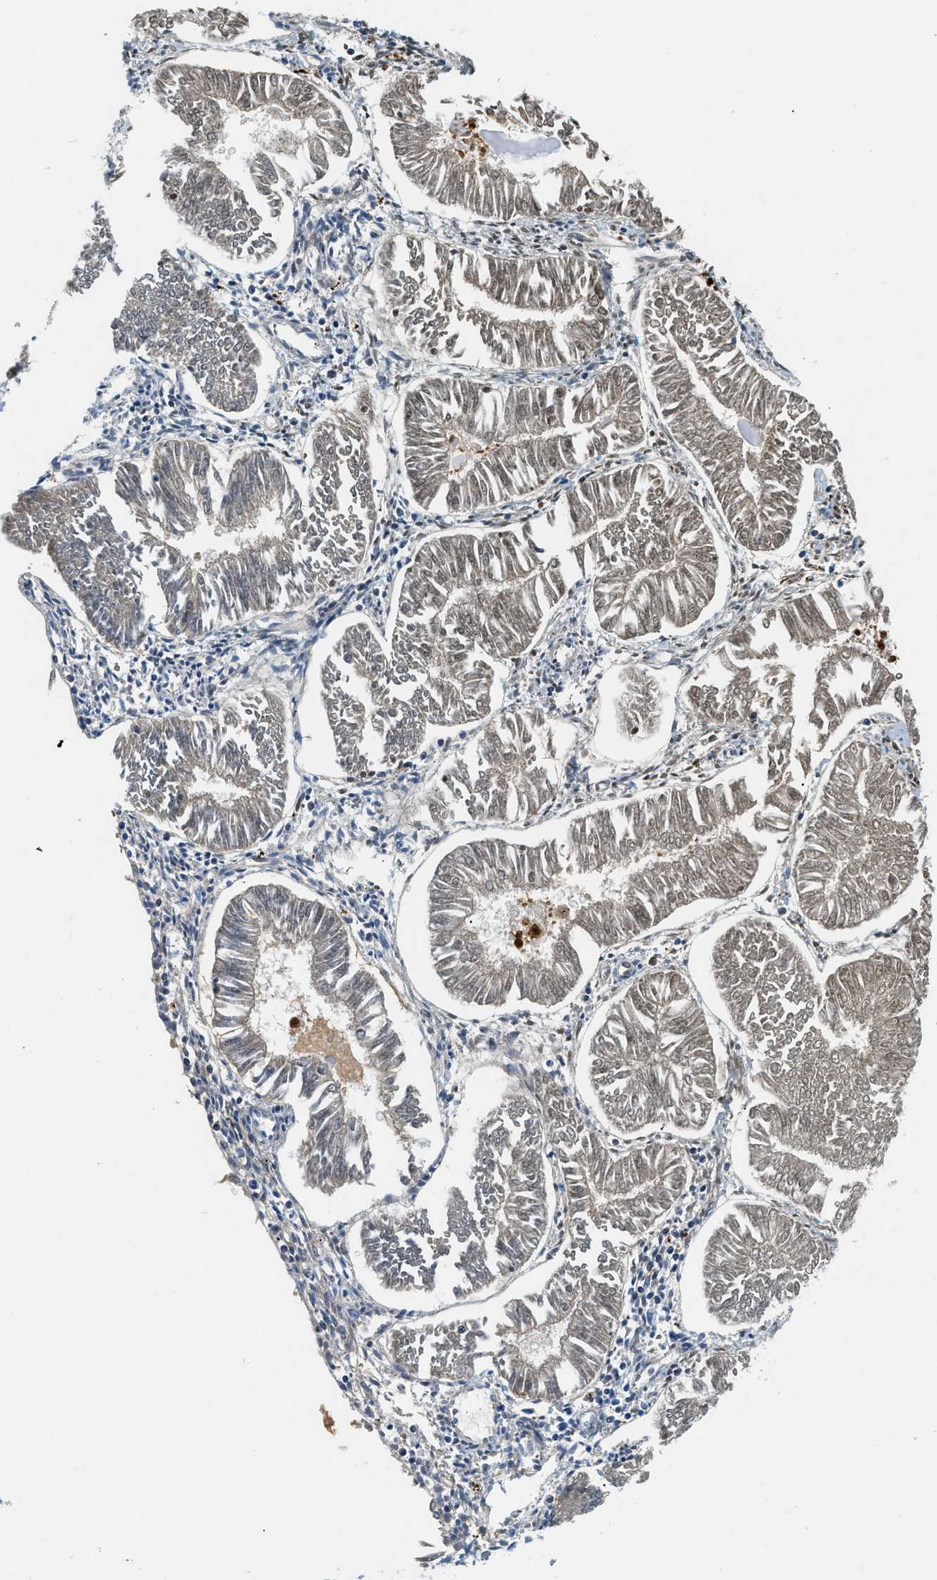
{"staining": {"intensity": "weak", "quantity": ">75%", "location": "cytoplasmic/membranous,nuclear"}, "tissue": "endometrial cancer", "cell_type": "Tumor cells", "image_type": "cancer", "snomed": [{"axis": "morphology", "description": "Adenocarcinoma, NOS"}, {"axis": "topography", "description": "Endometrium"}], "caption": "Endometrial adenocarcinoma stained for a protein (brown) reveals weak cytoplasmic/membranous and nuclear positive expression in about >75% of tumor cells.", "gene": "TPSAB1", "patient": {"sex": "female", "age": 53}}